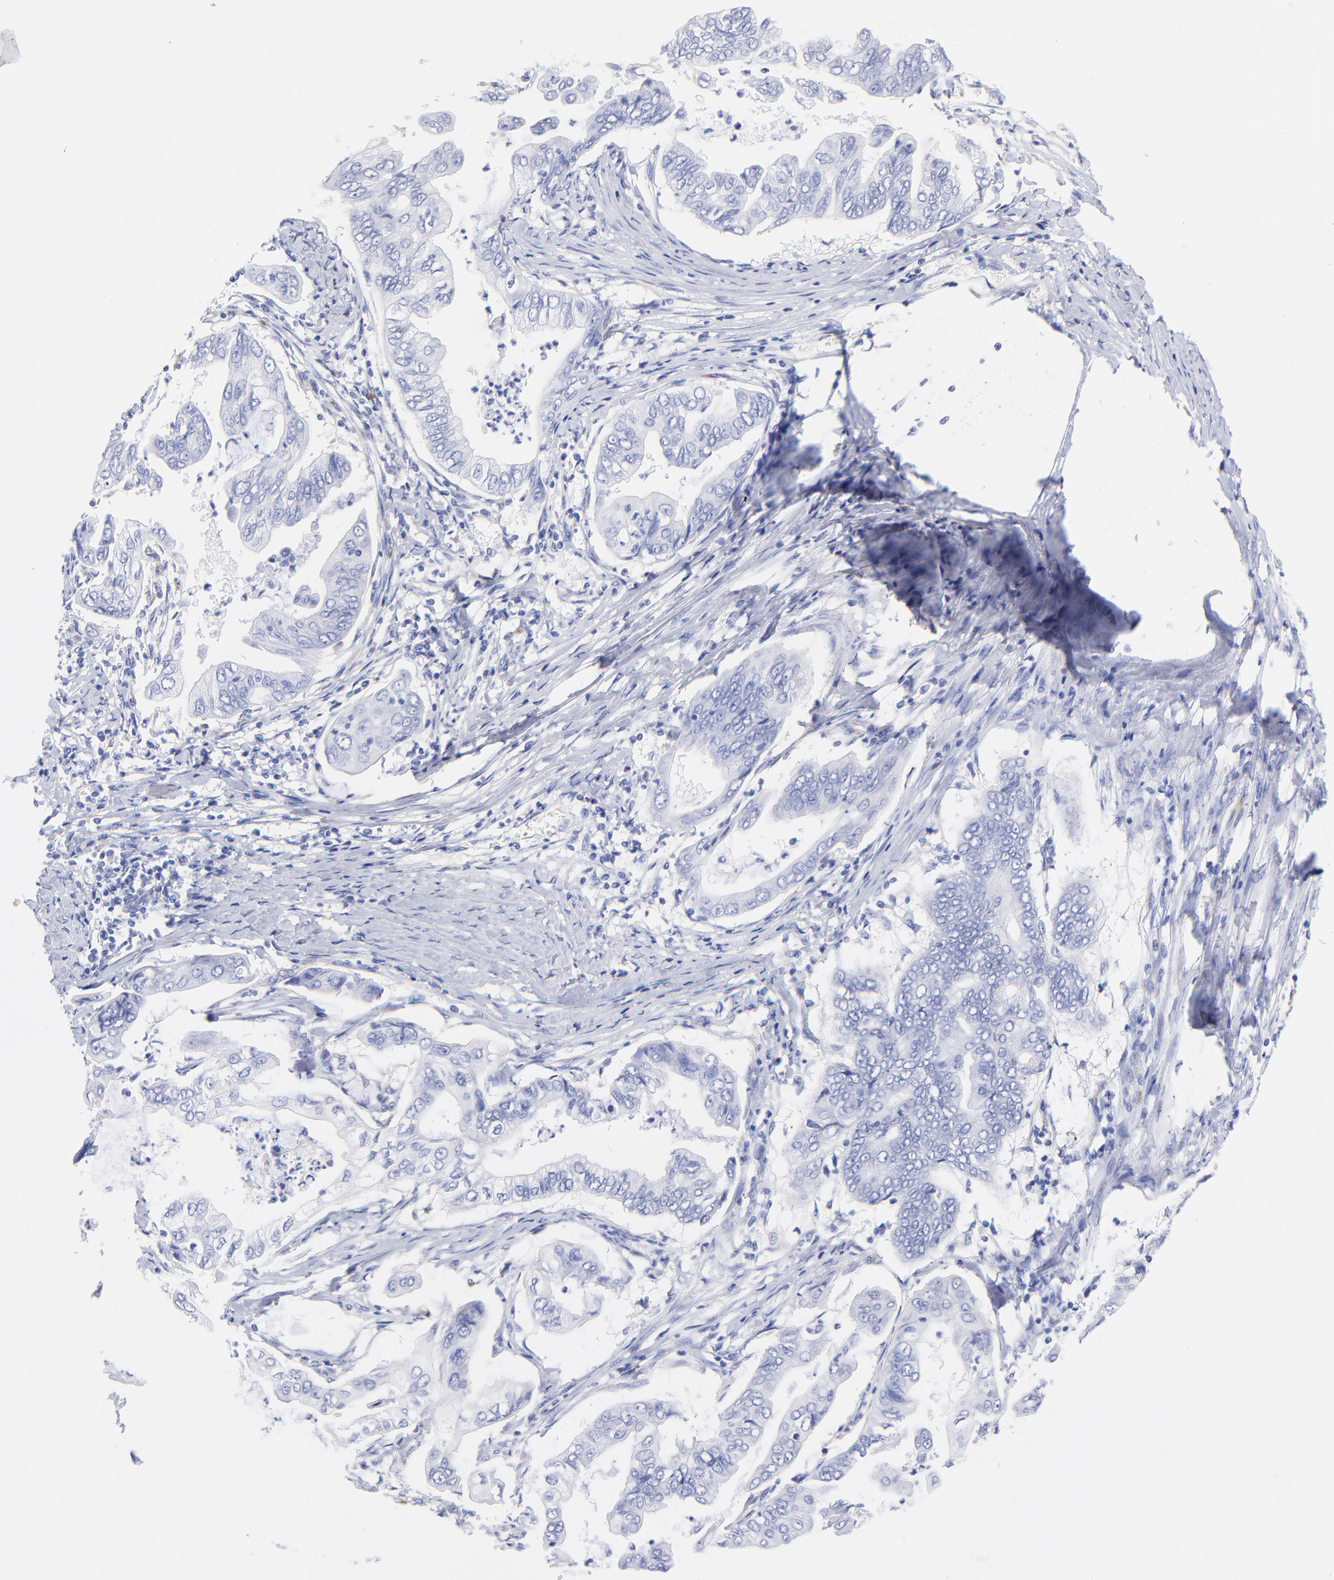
{"staining": {"intensity": "moderate", "quantity": "<25%", "location": "cytoplasmic/membranous"}, "tissue": "stomach cancer", "cell_type": "Tumor cells", "image_type": "cancer", "snomed": [{"axis": "morphology", "description": "Adenocarcinoma, NOS"}, {"axis": "topography", "description": "Stomach, upper"}], "caption": "Tumor cells reveal moderate cytoplasmic/membranous expression in about <25% of cells in stomach adenocarcinoma.", "gene": "C1QTNF6", "patient": {"sex": "male", "age": 80}}